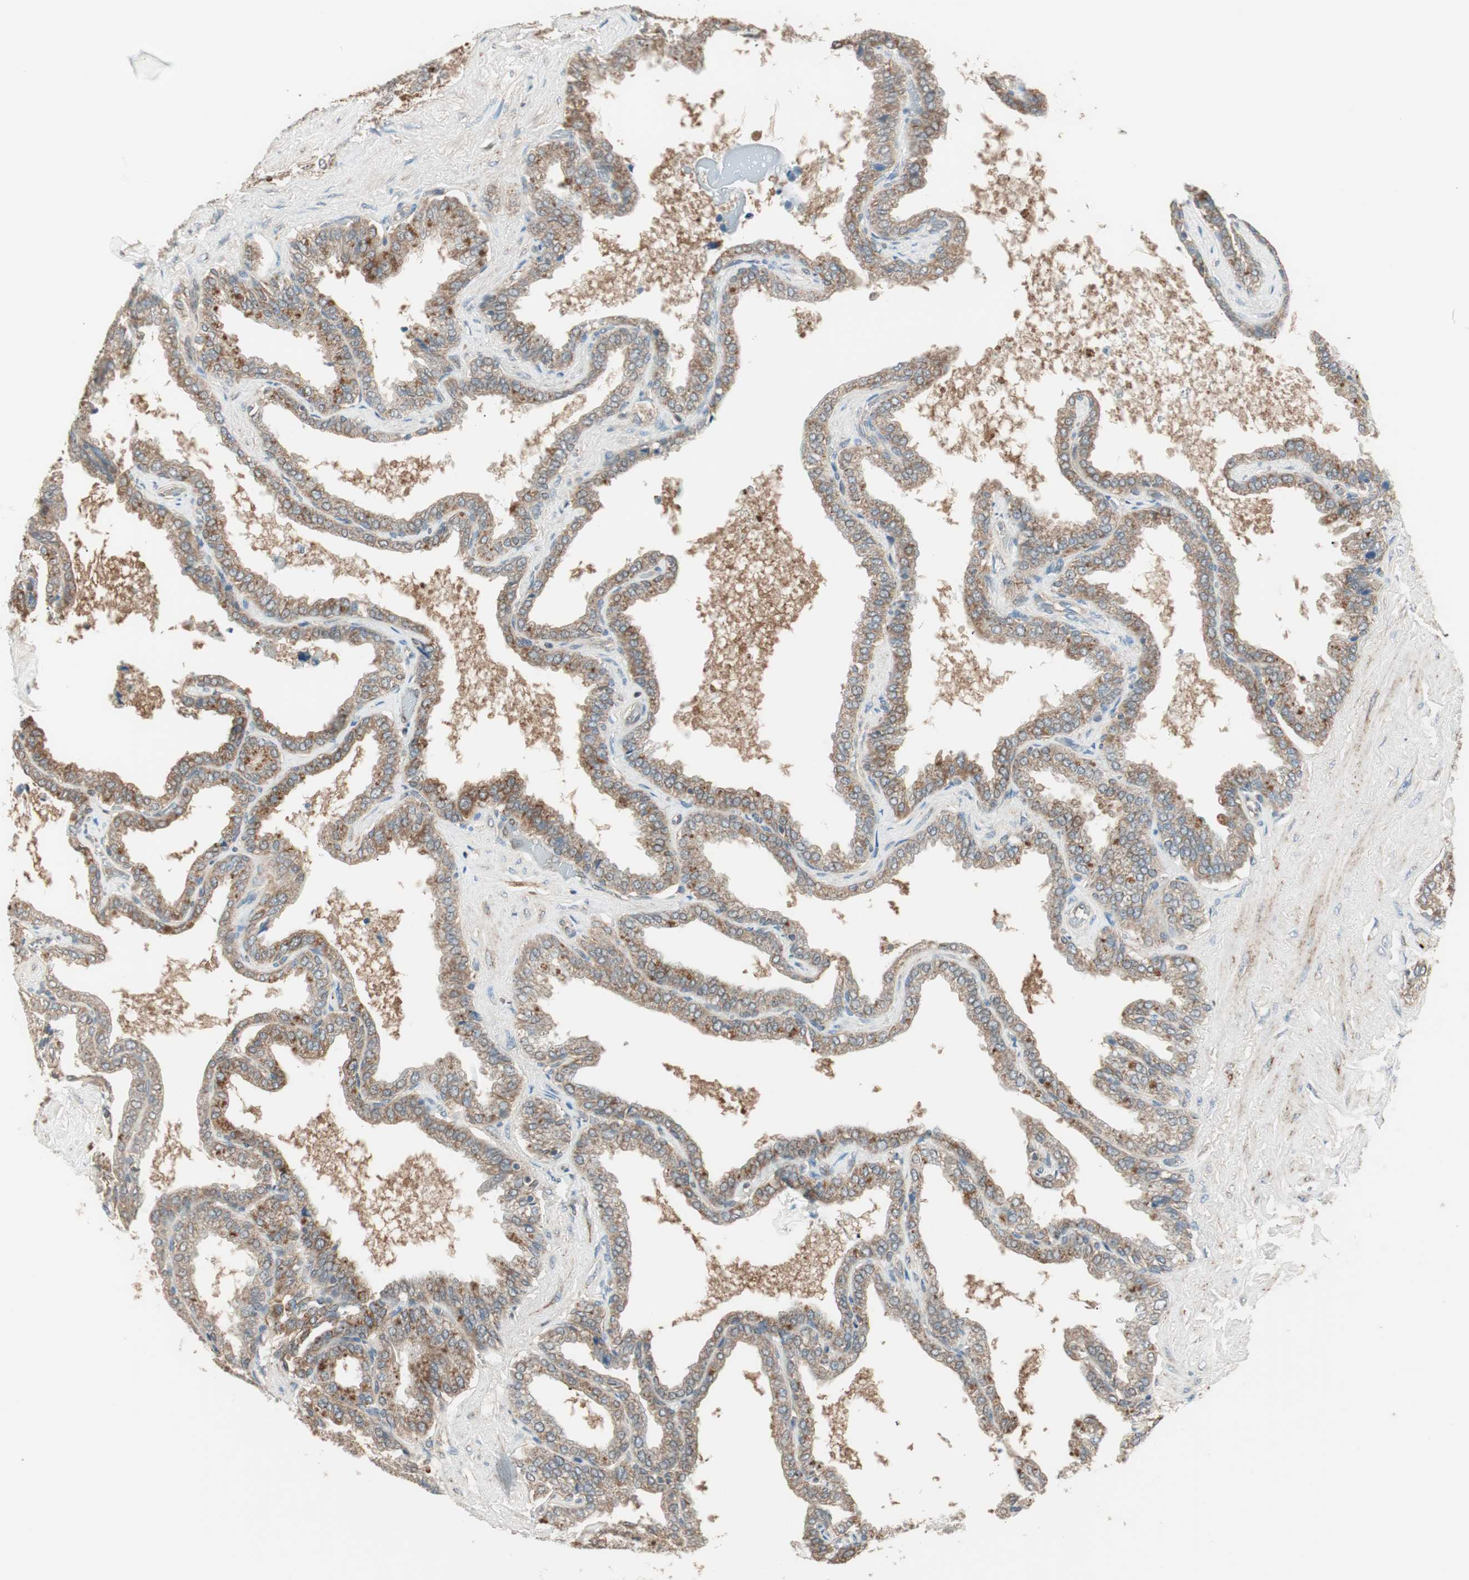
{"staining": {"intensity": "moderate", "quantity": ">75%", "location": "cytoplasmic/membranous"}, "tissue": "seminal vesicle", "cell_type": "Glandular cells", "image_type": "normal", "snomed": [{"axis": "morphology", "description": "Normal tissue, NOS"}, {"axis": "topography", "description": "Seminal veicle"}], "caption": "Approximately >75% of glandular cells in normal seminal vesicle display moderate cytoplasmic/membranous protein expression as visualized by brown immunohistochemical staining.", "gene": "CC2D1A", "patient": {"sex": "male", "age": 46}}